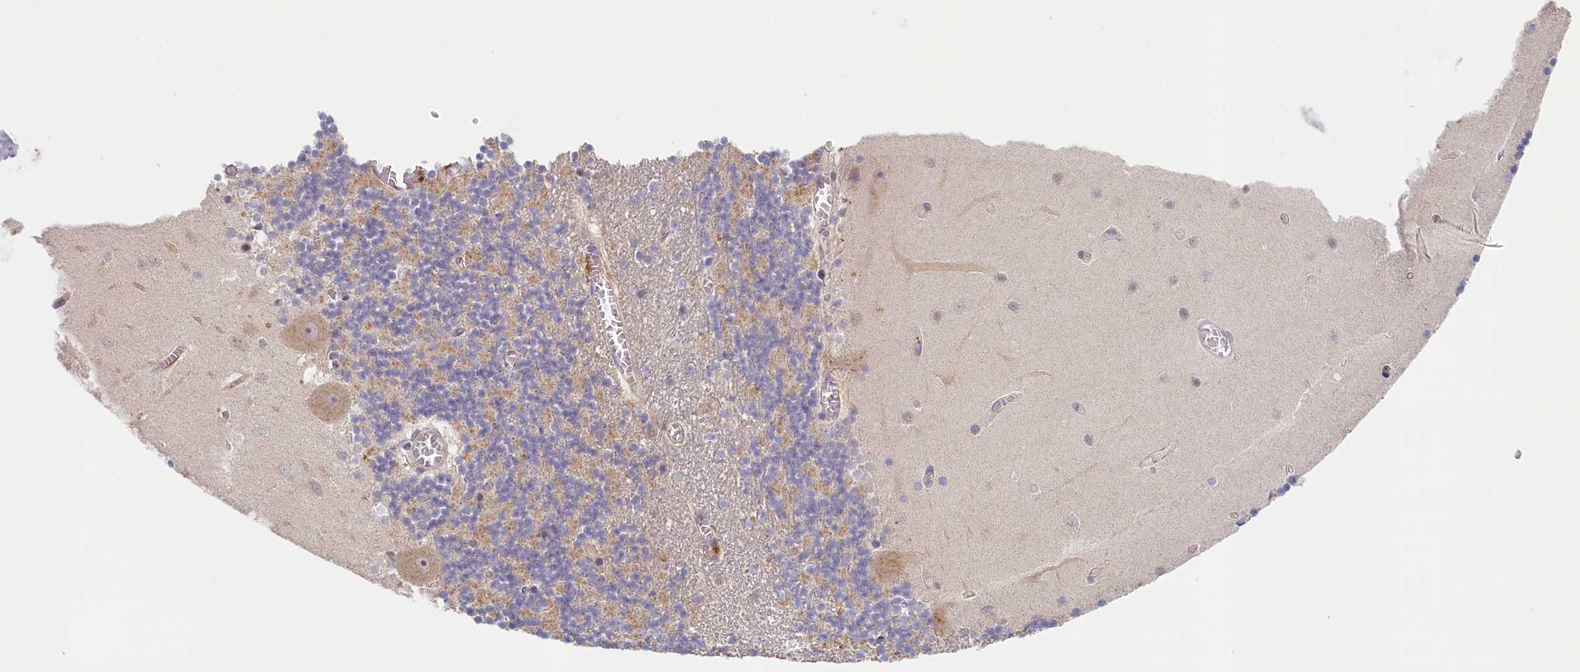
{"staining": {"intensity": "moderate", "quantity": "25%-75%", "location": "cytoplasmic/membranous"}, "tissue": "cerebellum", "cell_type": "Cells in granular layer", "image_type": "normal", "snomed": [{"axis": "morphology", "description": "Normal tissue, NOS"}, {"axis": "topography", "description": "Cerebellum"}], "caption": "Unremarkable cerebellum reveals moderate cytoplasmic/membranous positivity in approximately 25%-75% of cells in granular layer.", "gene": "STX16", "patient": {"sex": "female", "age": 28}}